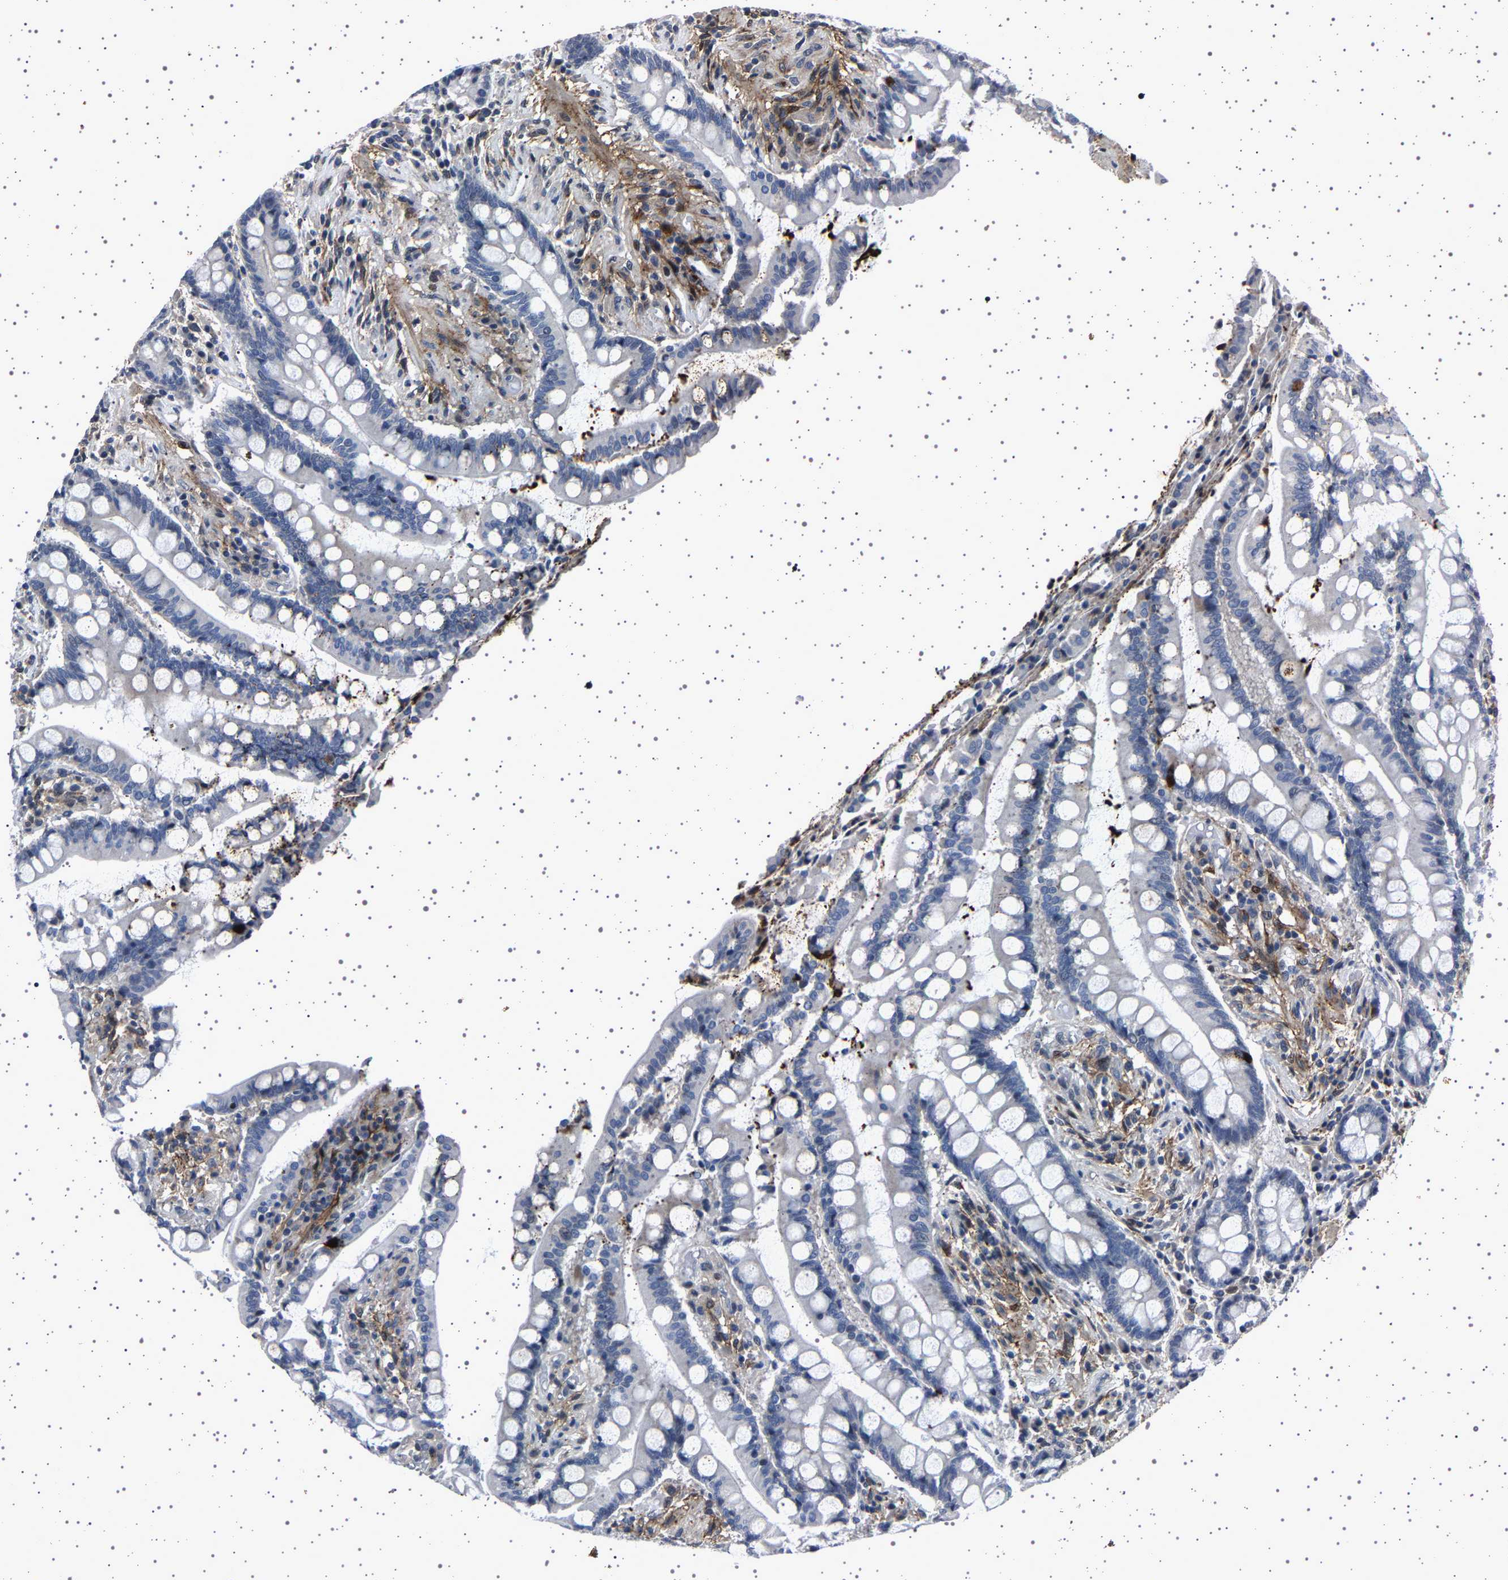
{"staining": {"intensity": "weak", "quantity": ">75%", "location": "cytoplasmic/membranous"}, "tissue": "colon", "cell_type": "Endothelial cells", "image_type": "normal", "snomed": [{"axis": "morphology", "description": "Normal tissue, NOS"}, {"axis": "topography", "description": "Colon"}], "caption": "Immunohistochemical staining of benign human colon demonstrates weak cytoplasmic/membranous protein staining in about >75% of endothelial cells.", "gene": "PAK5", "patient": {"sex": "male", "age": 73}}